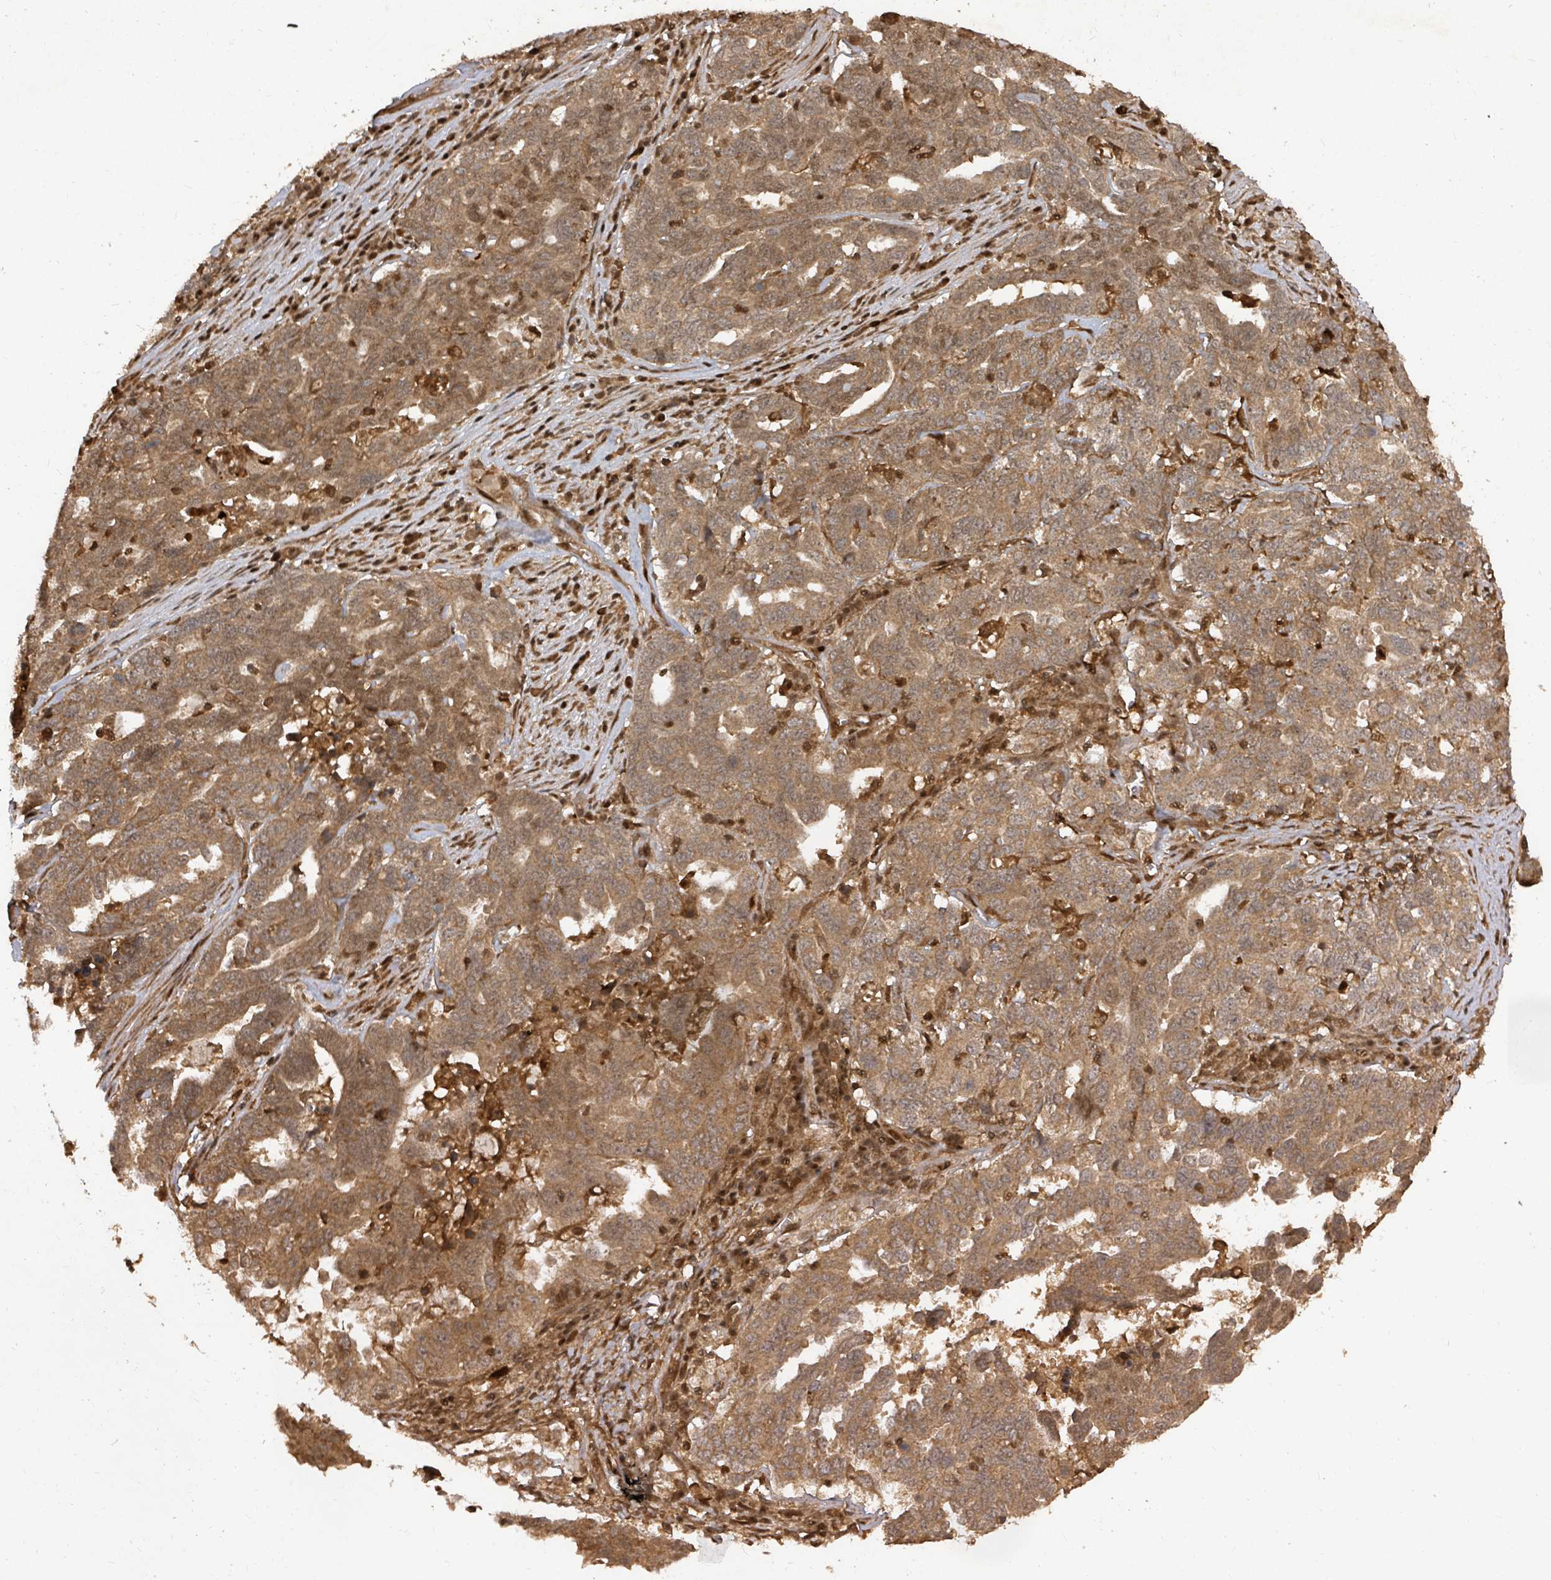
{"staining": {"intensity": "moderate", "quantity": ">75%", "location": "cytoplasmic/membranous,nuclear"}, "tissue": "ovarian cancer", "cell_type": "Tumor cells", "image_type": "cancer", "snomed": [{"axis": "morphology", "description": "Carcinoma, endometroid"}, {"axis": "topography", "description": "Ovary"}], "caption": "Ovarian cancer stained with a protein marker displays moderate staining in tumor cells.", "gene": "KDM4E", "patient": {"sex": "female", "age": 62}}